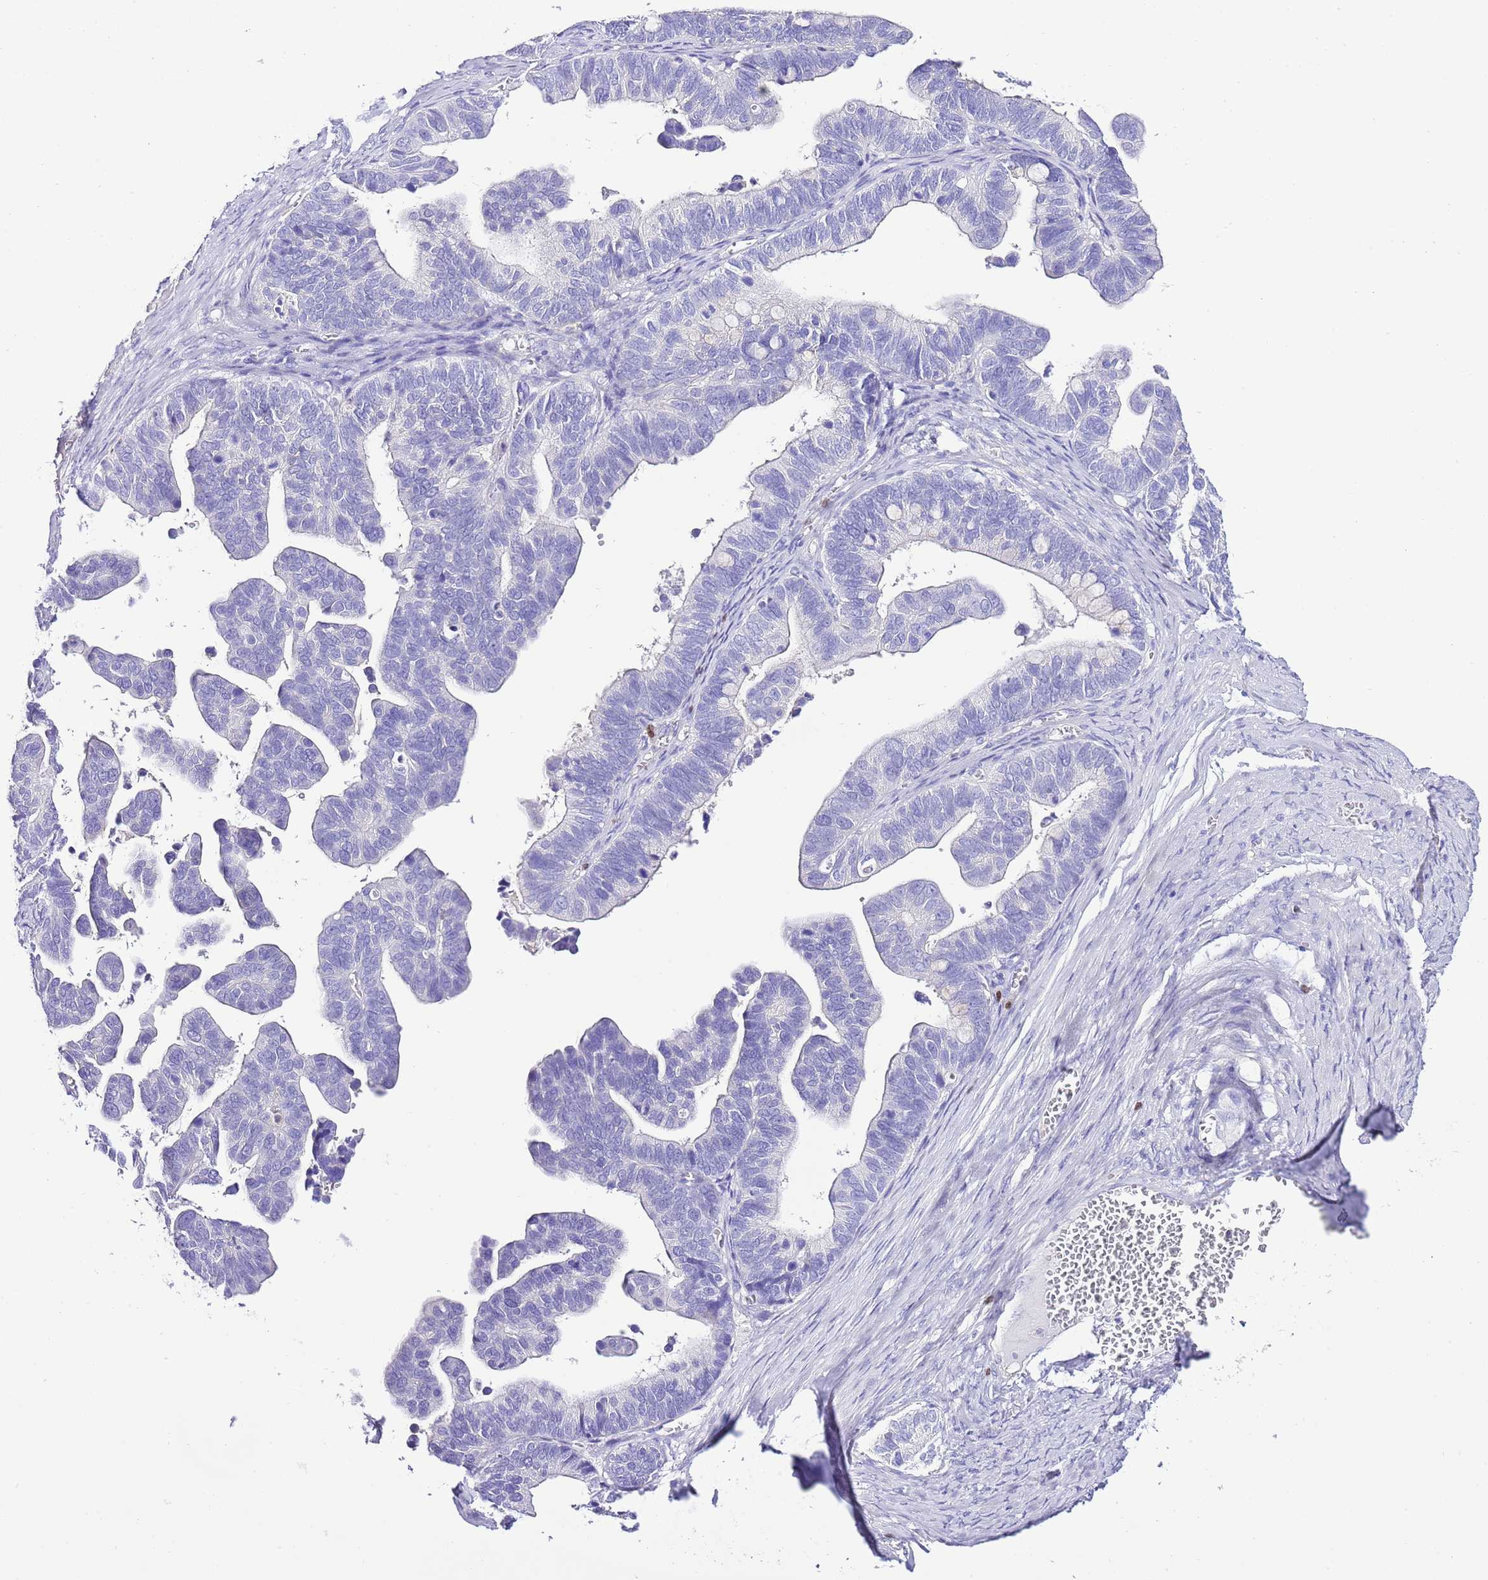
{"staining": {"intensity": "negative", "quantity": "none", "location": "none"}, "tissue": "ovarian cancer", "cell_type": "Tumor cells", "image_type": "cancer", "snomed": [{"axis": "morphology", "description": "Cystadenocarcinoma, serous, NOS"}, {"axis": "topography", "description": "Ovary"}], "caption": "An image of human ovarian cancer is negative for staining in tumor cells.", "gene": "BHLHA15", "patient": {"sex": "female", "age": 56}}